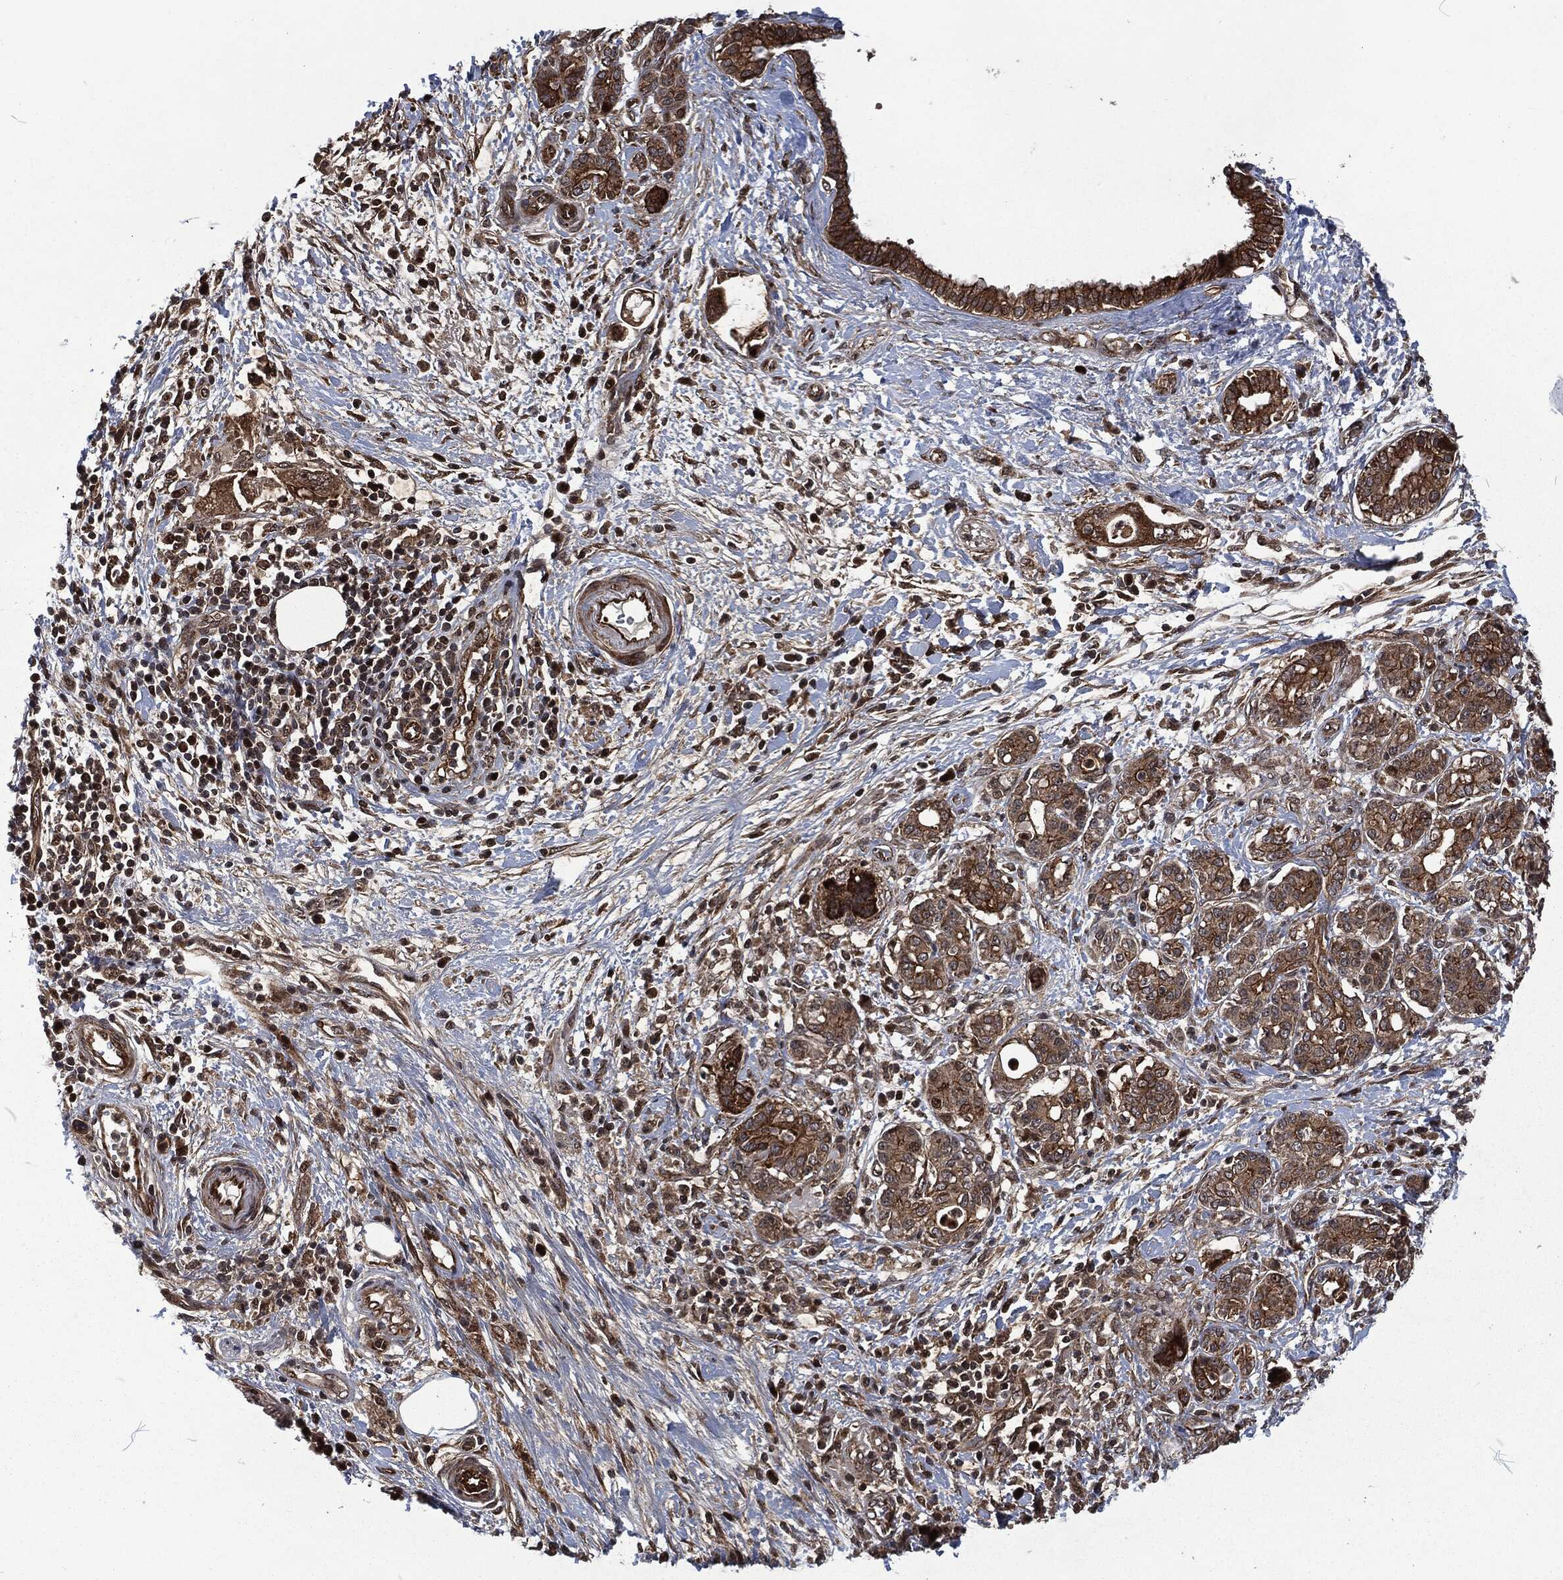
{"staining": {"intensity": "weak", "quantity": ">75%", "location": "cytoplasmic/membranous"}, "tissue": "pancreatic cancer", "cell_type": "Tumor cells", "image_type": "cancer", "snomed": [{"axis": "morphology", "description": "Adenocarcinoma, NOS"}, {"axis": "topography", "description": "Pancreas"}], "caption": "Pancreatic cancer (adenocarcinoma) stained with immunohistochemistry (IHC) shows weak cytoplasmic/membranous positivity in about >75% of tumor cells. Immunohistochemistry (ihc) stains the protein in brown and the nuclei are stained blue.", "gene": "CMPK2", "patient": {"sex": "female", "age": 73}}